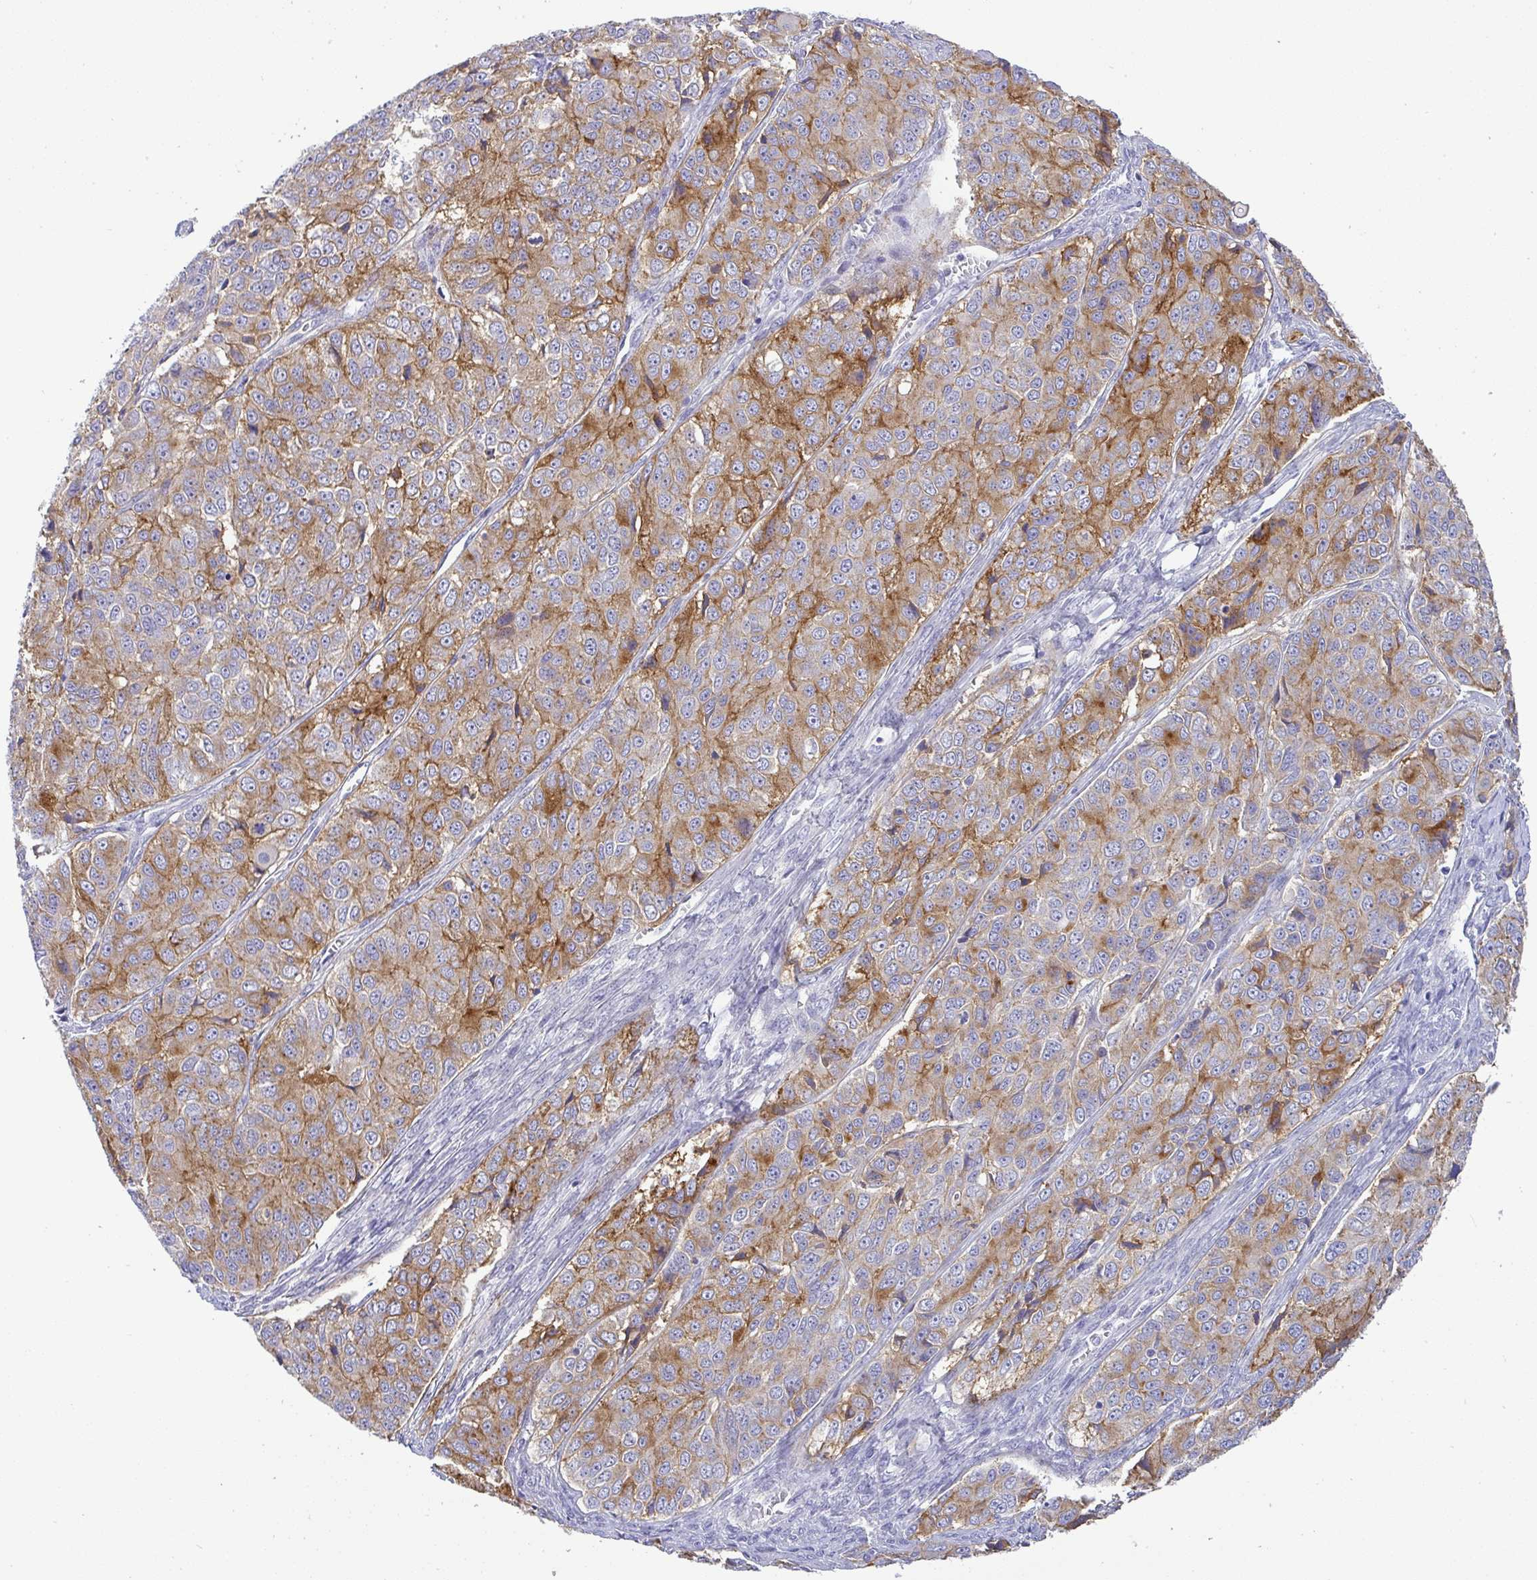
{"staining": {"intensity": "moderate", "quantity": "25%-75%", "location": "cytoplasmic/membranous"}, "tissue": "ovarian cancer", "cell_type": "Tumor cells", "image_type": "cancer", "snomed": [{"axis": "morphology", "description": "Carcinoma, endometroid"}, {"axis": "topography", "description": "Ovary"}], "caption": "Brown immunohistochemical staining in ovarian cancer (endometroid carcinoma) shows moderate cytoplasmic/membranous staining in about 25%-75% of tumor cells.", "gene": "FAM177A1", "patient": {"sex": "female", "age": 51}}